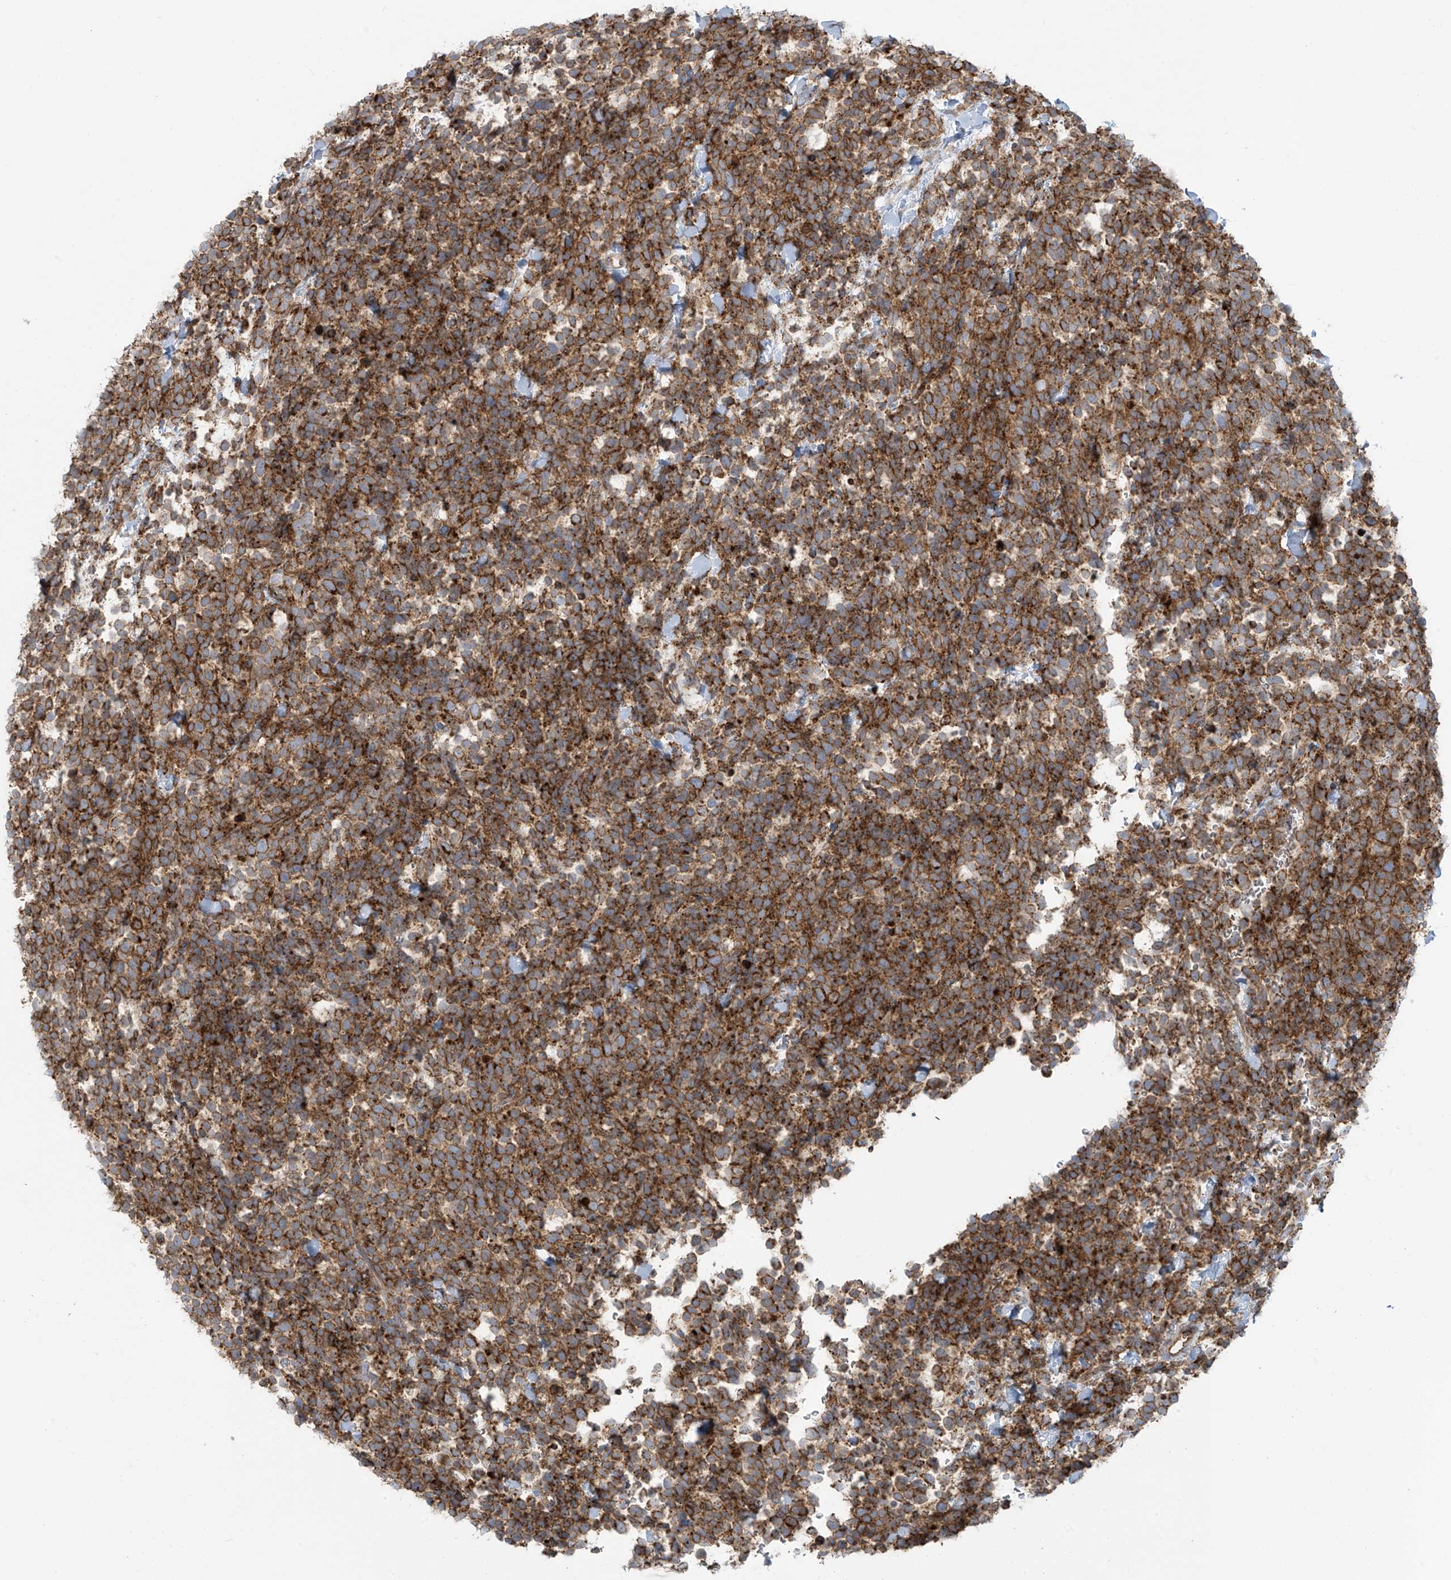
{"staining": {"intensity": "moderate", "quantity": ">75%", "location": "cytoplasmic/membranous"}, "tissue": "urothelial cancer", "cell_type": "Tumor cells", "image_type": "cancer", "snomed": [{"axis": "morphology", "description": "Urothelial carcinoma, High grade"}, {"axis": "topography", "description": "Urinary bladder"}], "caption": "High-grade urothelial carcinoma was stained to show a protein in brown. There is medium levels of moderate cytoplasmic/membranous expression in approximately >75% of tumor cells.", "gene": "LZTS3", "patient": {"sex": "female", "age": 82}}